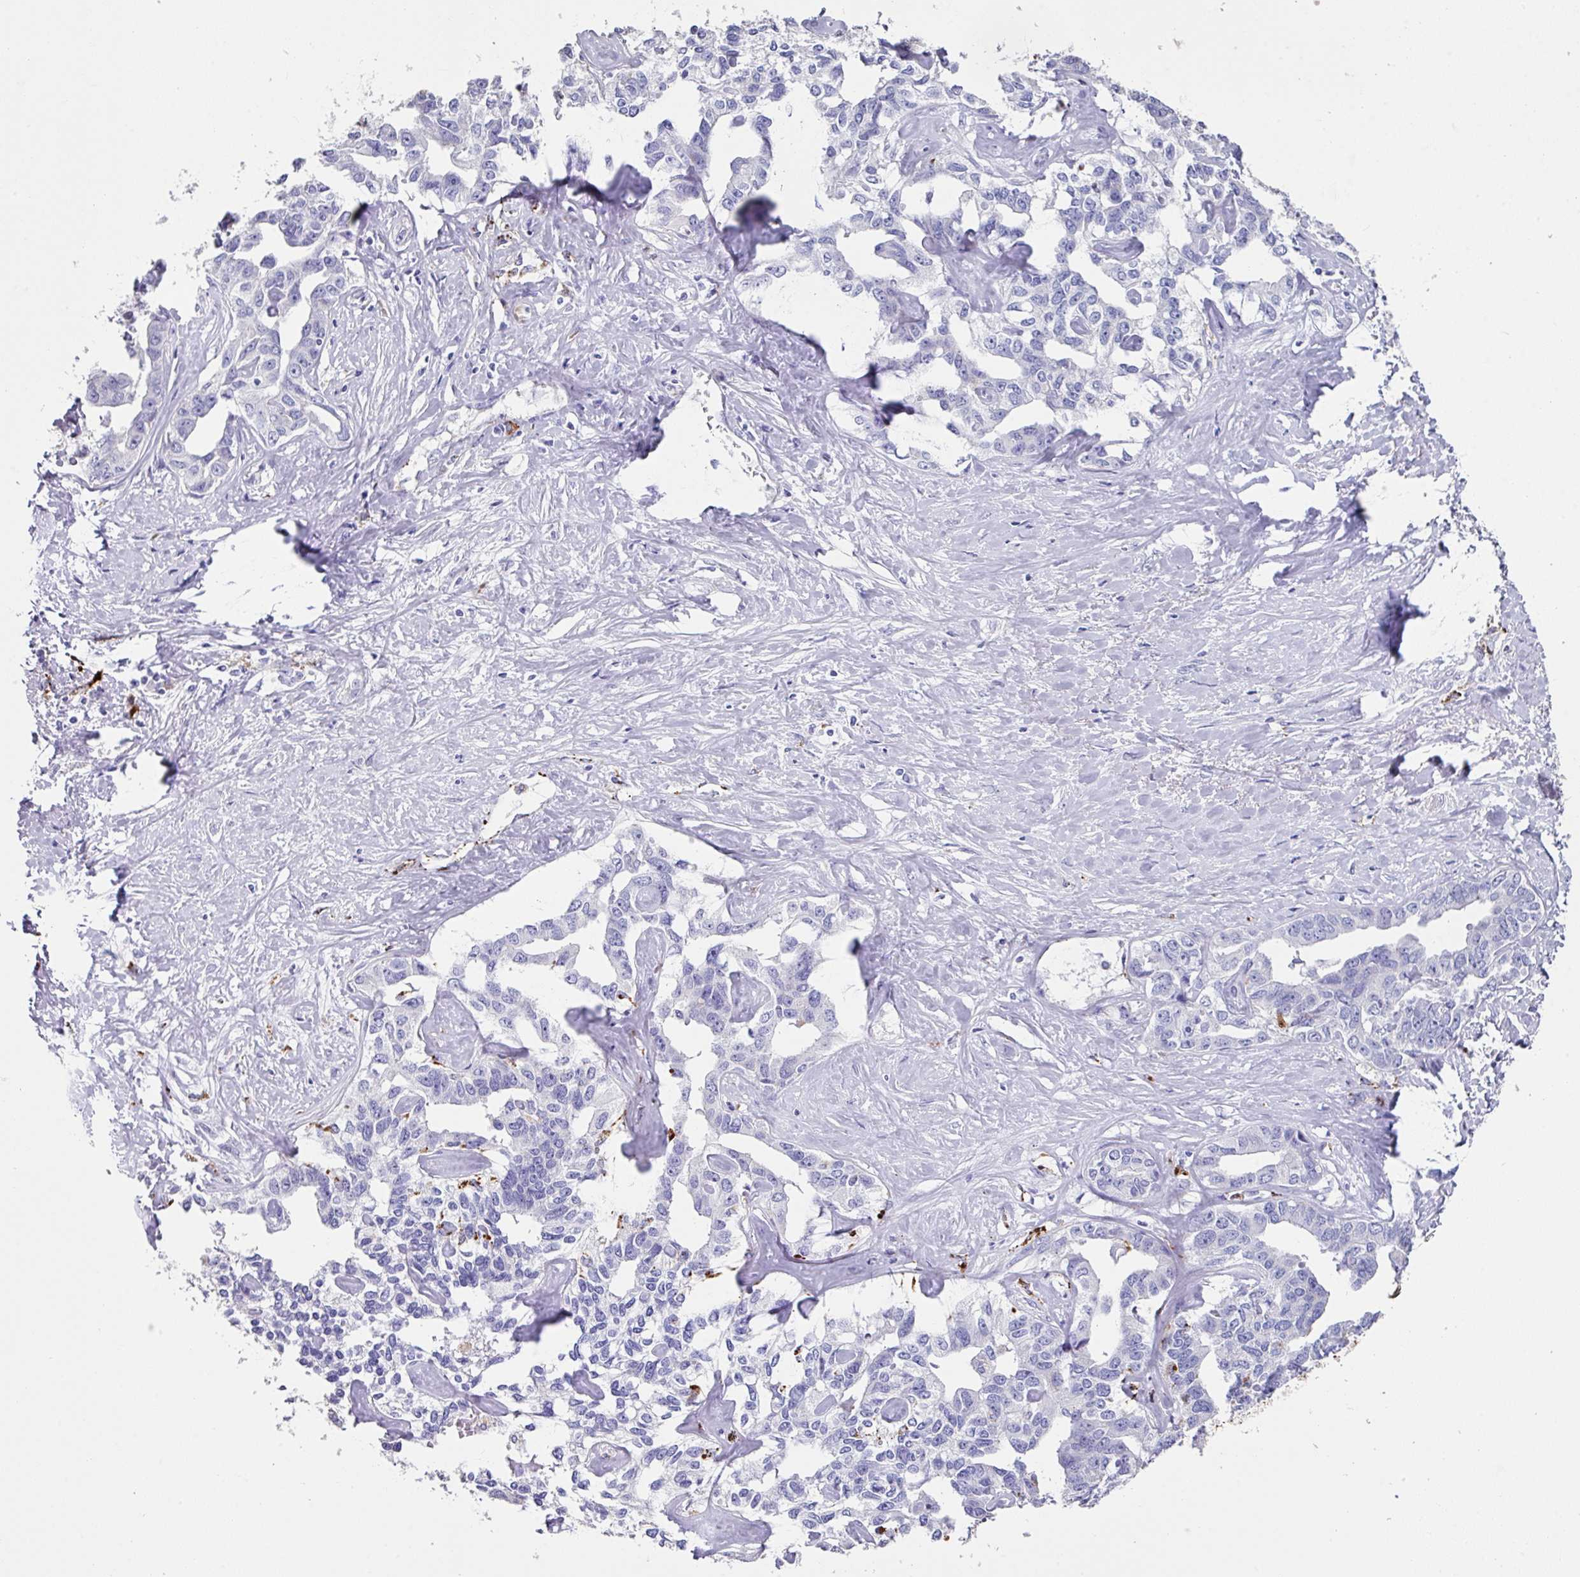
{"staining": {"intensity": "negative", "quantity": "none", "location": "none"}, "tissue": "liver cancer", "cell_type": "Tumor cells", "image_type": "cancer", "snomed": [{"axis": "morphology", "description": "Cholangiocarcinoma"}, {"axis": "topography", "description": "Liver"}], "caption": "A photomicrograph of cholangiocarcinoma (liver) stained for a protein exhibits no brown staining in tumor cells.", "gene": "CPVL", "patient": {"sex": "male", "age": 59}}